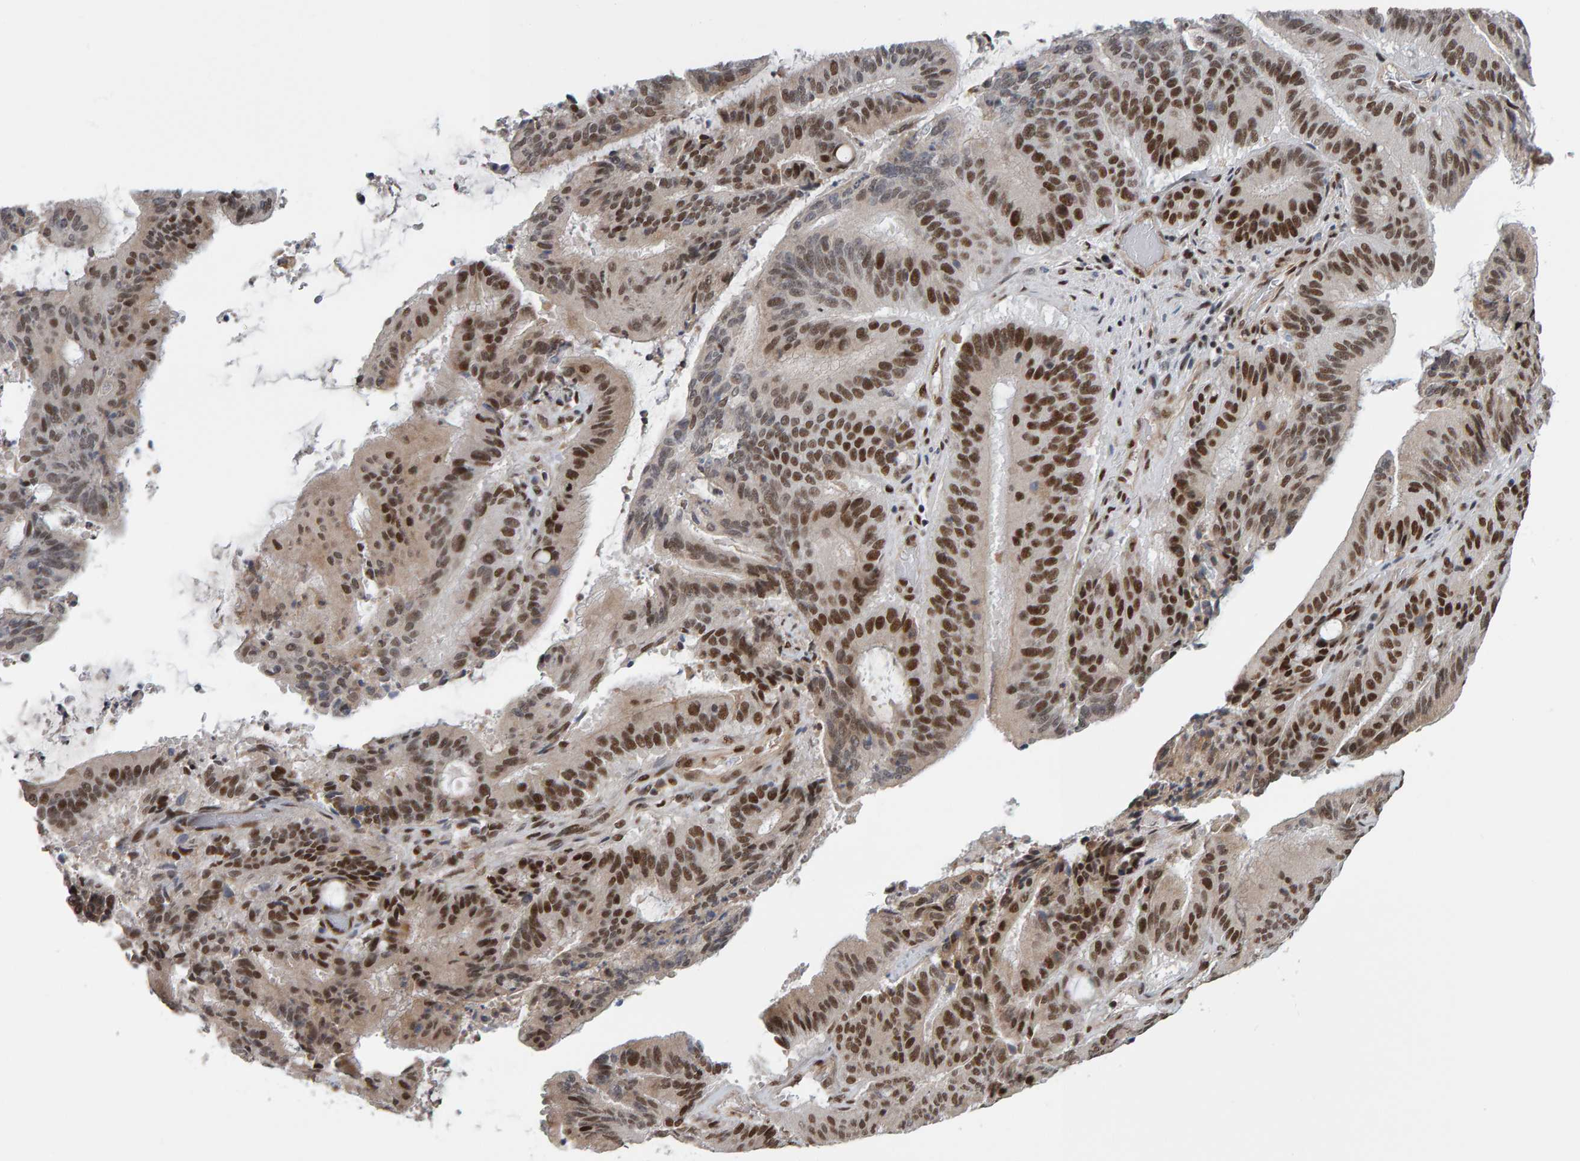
{"staining": {"intensity": "strong", "quantity": ">75%", "location": "nuclear"}, "tissue": "liver cancer", "cell_type": "Tumor cells", "image_type": "cancer", "snomed": [{"axis": "morphology", "description": "Normal tissue, NOS"}, {"axis": "morphology", "description": "Cholangiocarcinoma"}, {"axis": "topography", "description": "Liver"}, {"axis": "topography", "description": "Peripheral nerve tissue"}], "caption": "A high-resolution micrograph shows immunohistochemistry (IHC) staining of liver cancer, which displays strong nuclear expression in about >75% of tumor cells.", "gene": "ATF7IP", "patient": {"sex": "female", "age": 73}}